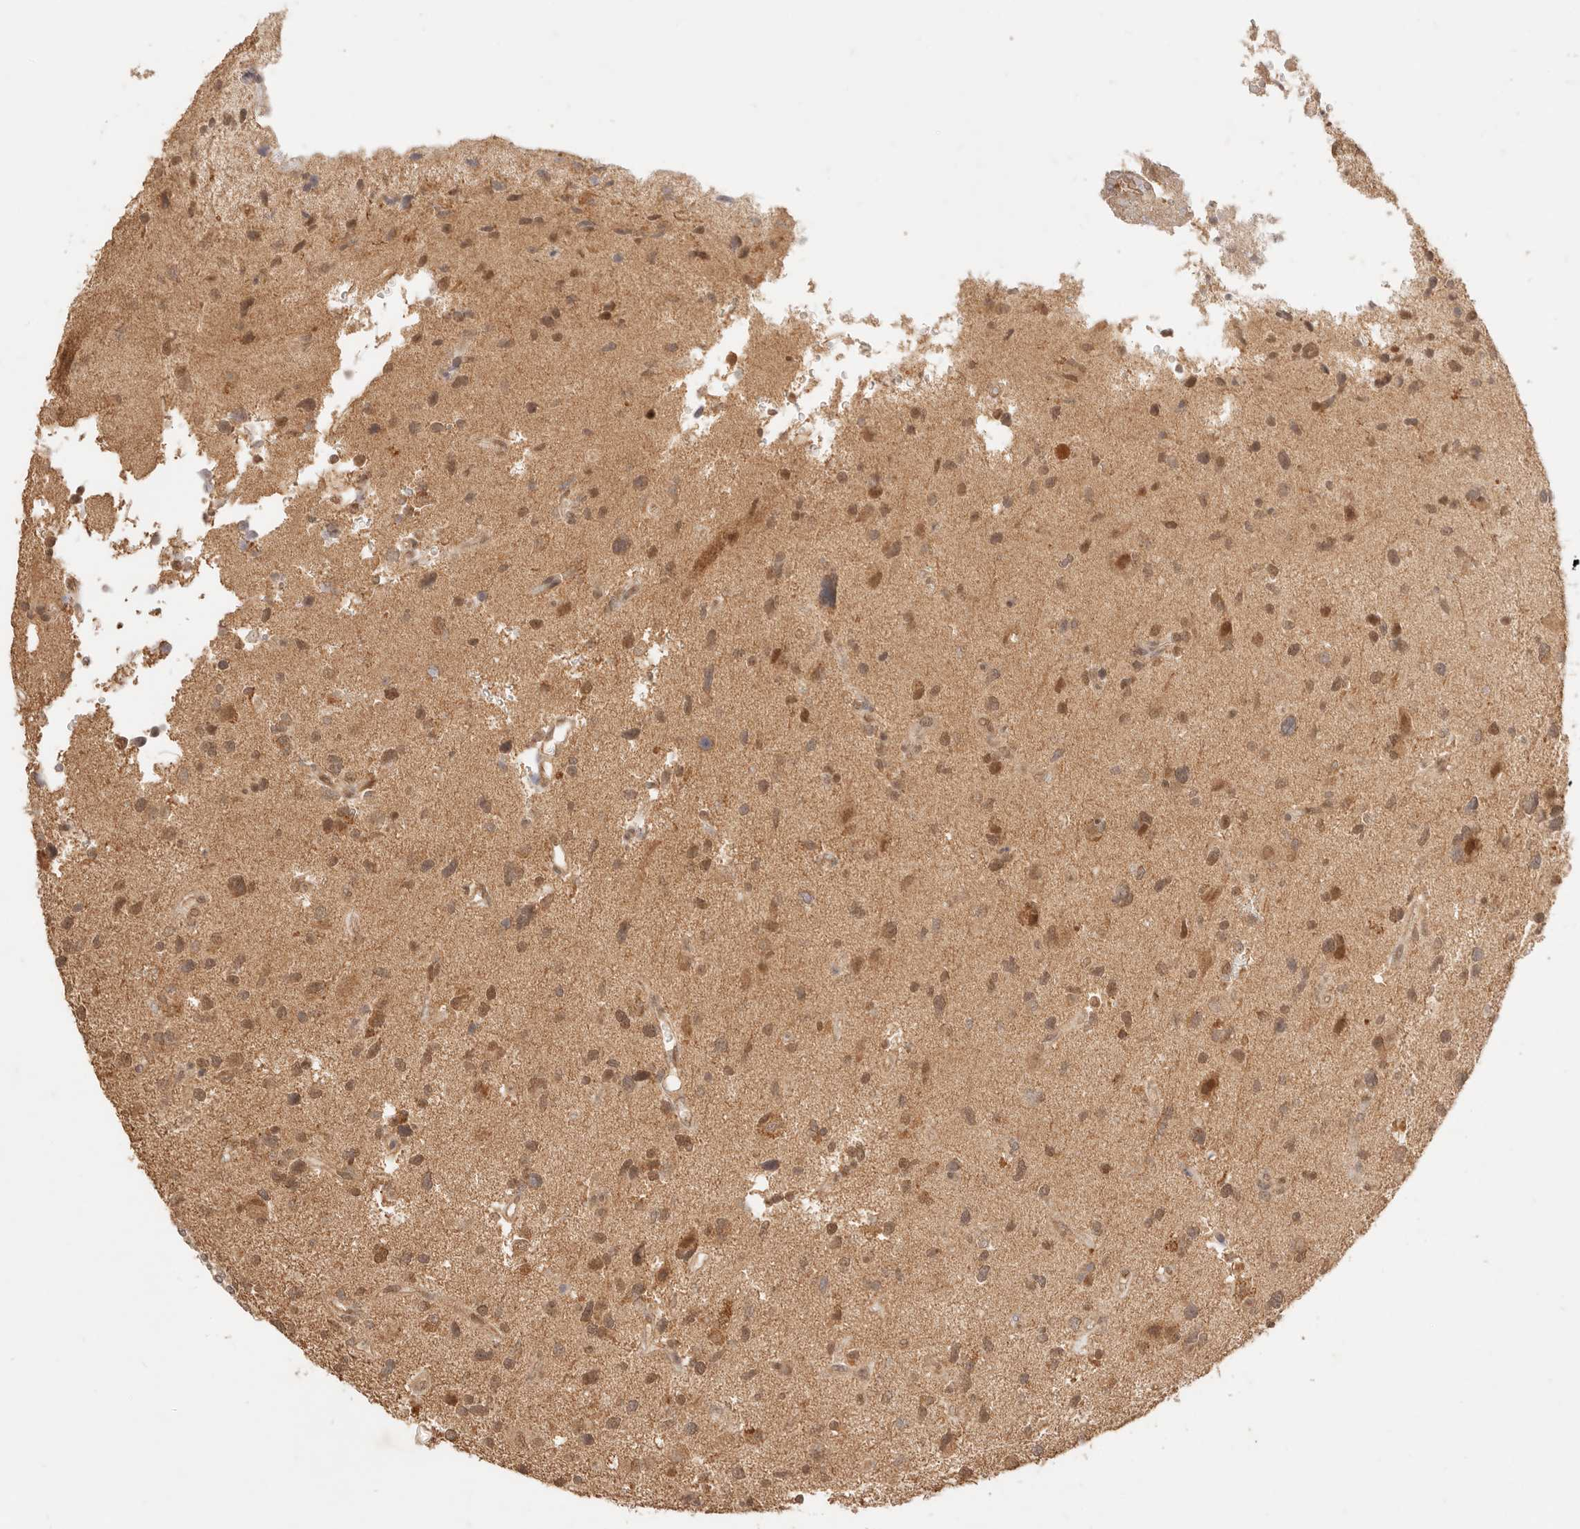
{"staining": {"intensity": "moderate", "quantity": ">75%", "location": "cytoplasmic/membranous,nuclear"}, "tissue": "glioma", "cell_type": "Tumor cells", "image_type": "cancer", "snomed": [{"axis": "morphology", "description": "Glioma, malignant, High grade"}, {"axis": "topography", "description": "Brain"}], "caption": "Immunohistochemical staining of malignant high-grade glioma reveals moderate cytoplasmic/membranous and nuclear protein expression in about >75% of tumor cells. (Brightfield microscopy of DAB IHC at high magnification).", "gene": "TRIM11", "patient": {"sex": "male", "age": 33}}